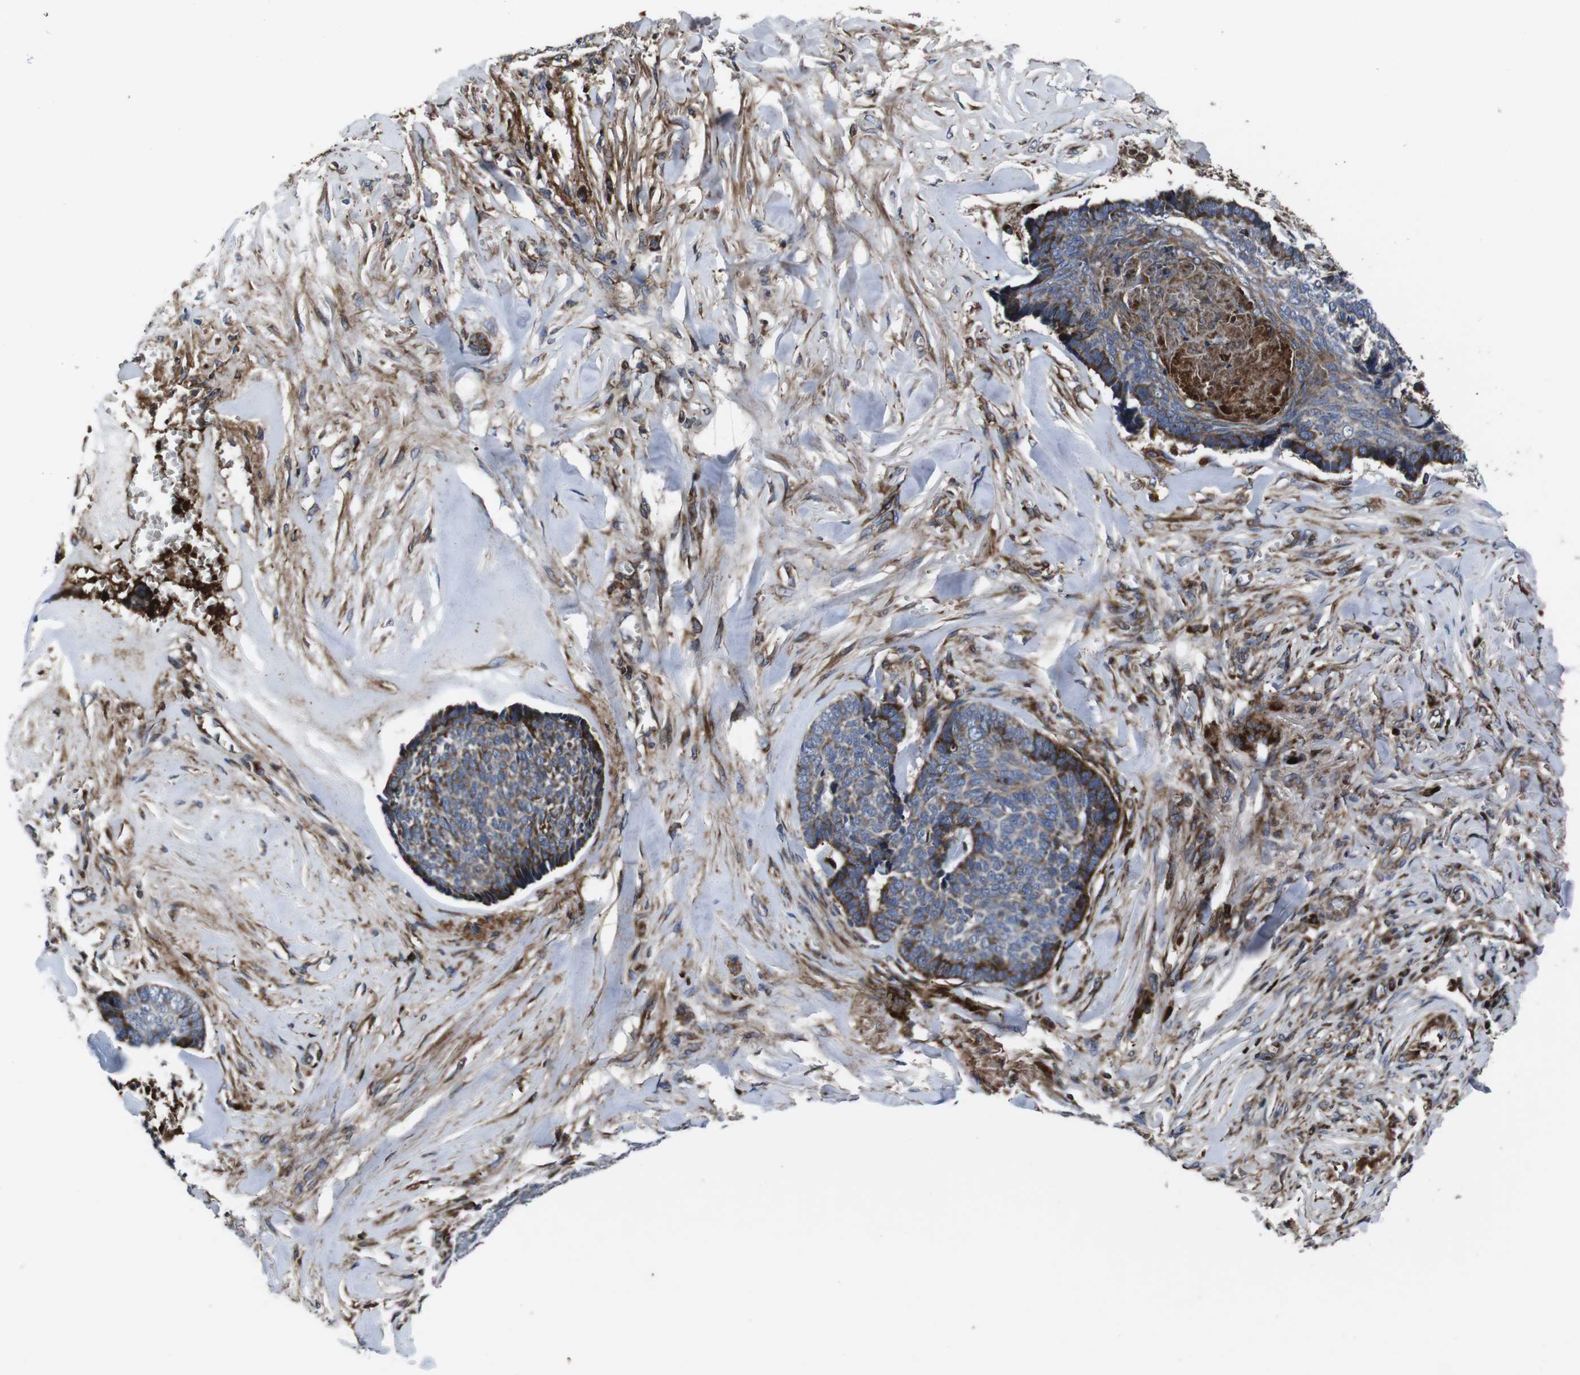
{"staining": {"intensity": "strong", "quantity": "25%-75%", "location": "cytoplasmic/membranous"}, "tissue": "skin cancer", "cell_type": "Tumor cells", "image_type": "cancer", "snomed": [{"axis": "morphology", "description": "Basal cell carcinoma"}, {"axis": "topography", "description": "Skin"}], "caption": "Immunohistochemical staining of skin basal cell carcinoma reveals high levels of strong cytoplasmic/membranous staining in approximately 25%-75% of tumor cells. Using DAB (brown) and hematoxylin (blue) stains, captured at high magnification using brightfield microscopy.", "gene": "SMYD3", "patient": {"sex": "male", "age": 84}}